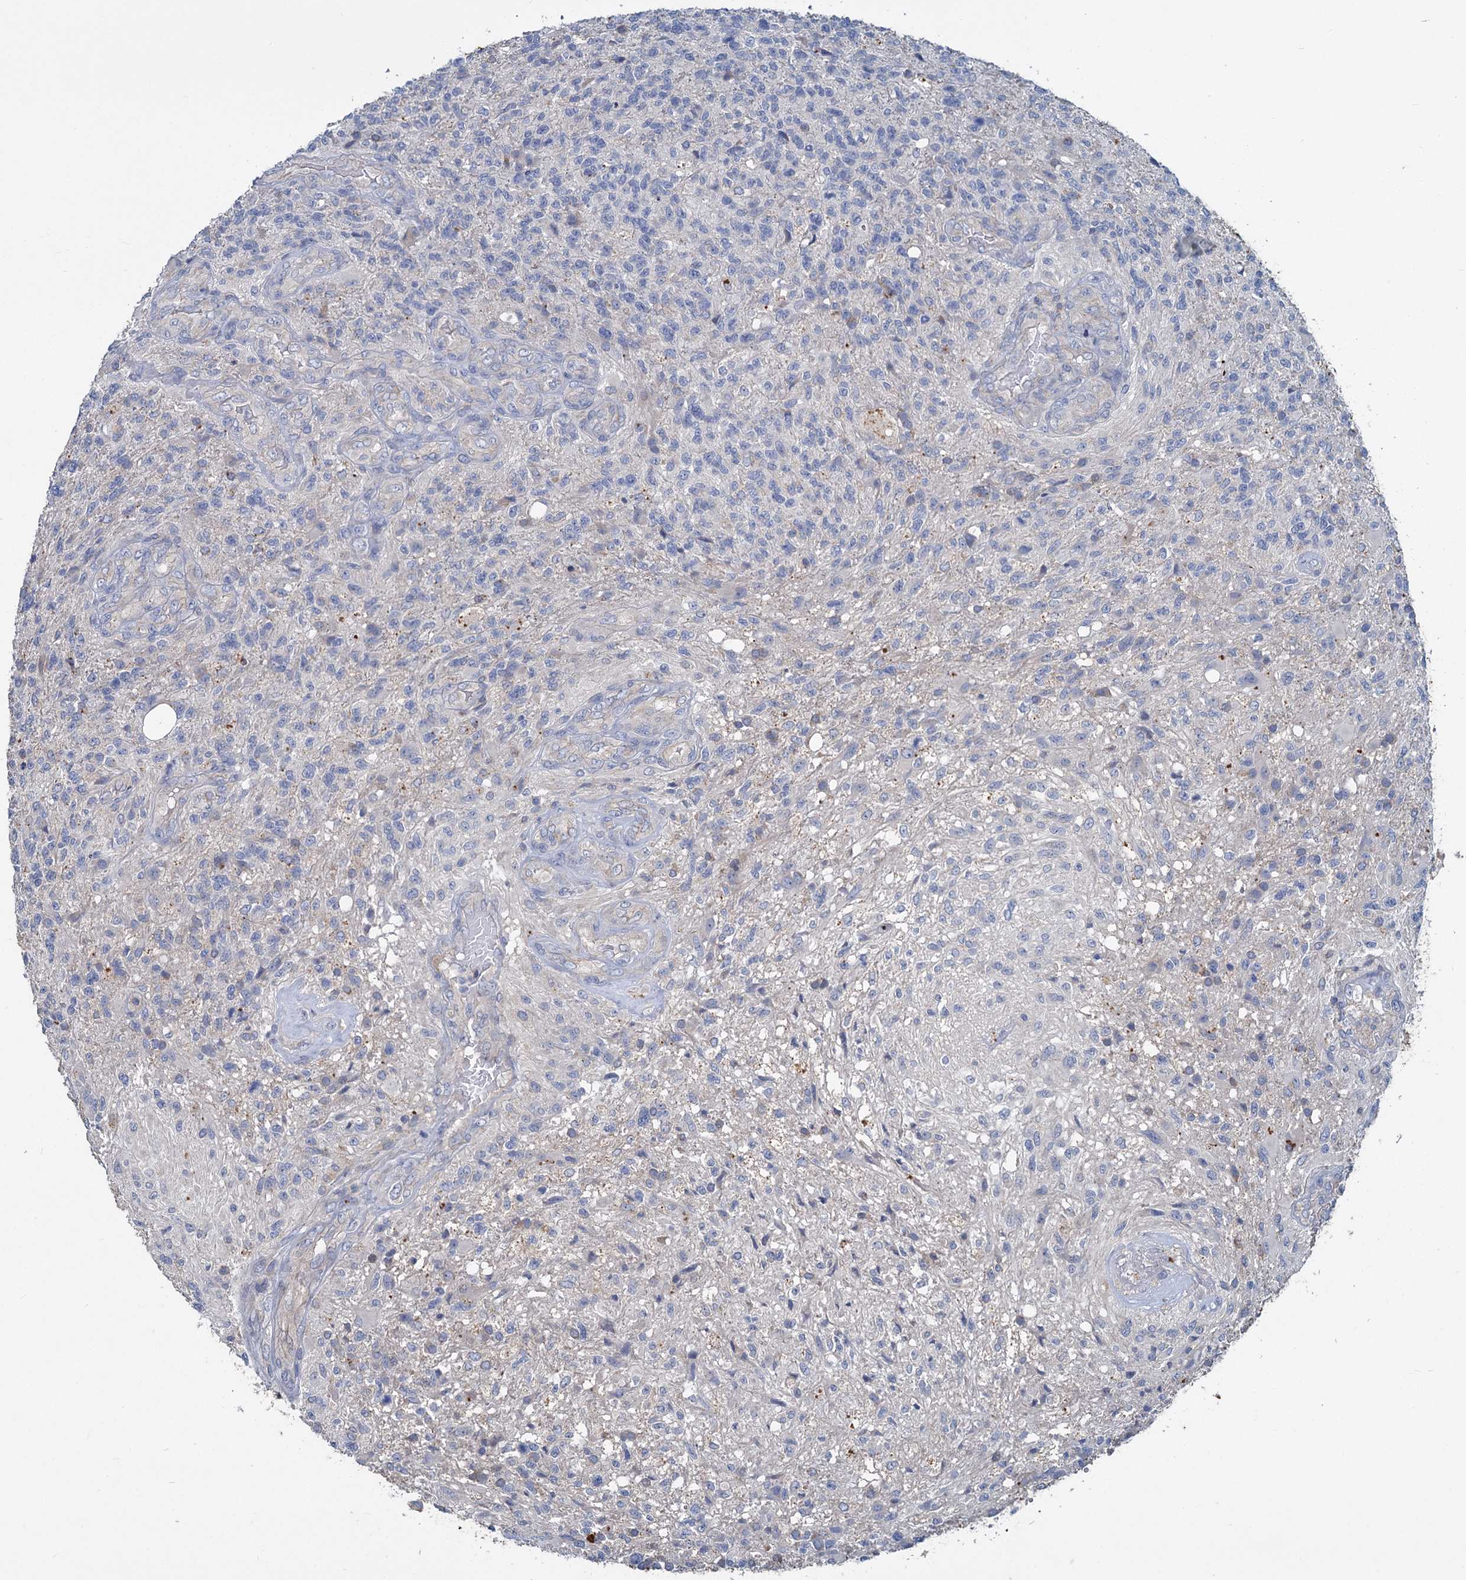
{"staining": {"intensity": "negative", "quantity": "none", "location": "none"}, "tissue": "glioma", "cell_type": "Tumor cells", "image_type": "cancer", "snomed": [{"axis": "morphology", "description": "Glioma, malignant, High grade"}, {"axis": "topography", "description": "Brain"}], "caption": "Immunohistochemistry of glioma demonstrates no staining in tumor cells.", "gene": "SLC2A7", "patient": {"sex": "male", "age": 56}}